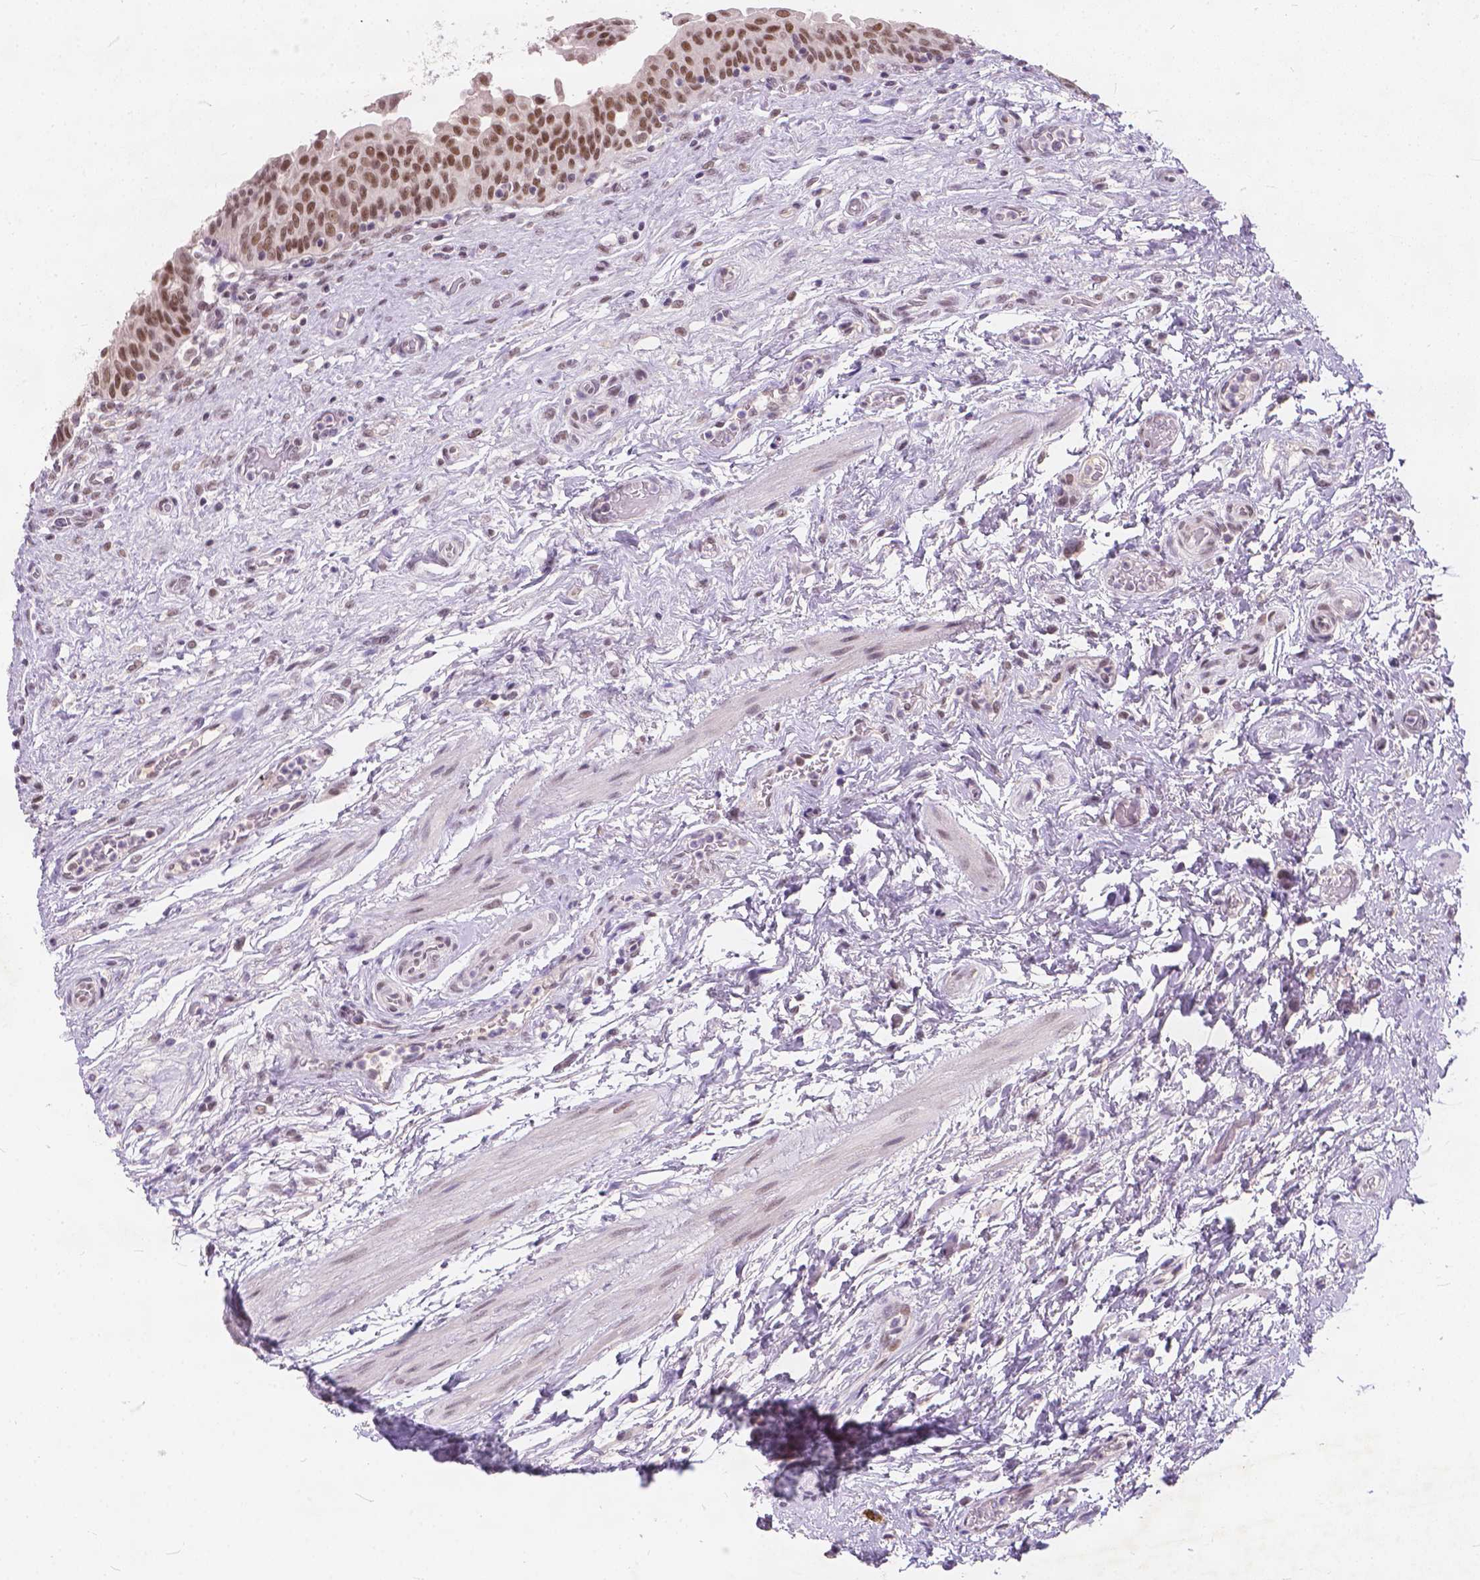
{"staining": {"intensity": "moderate", "quantity": ">75%", "location": "nuclear"}, "tissue": "urinary bladder", "cell_type": "Urothelial cells", "image_type": "normal", "snomed": [{"axis": "morphology", "description": "Normal tissue, NOS"}, {"axis": "topography", "description": "Urinary bladder"}], "caption": "A high-resolution histopathology image shows immunohistochemistry (IHC) staining of unremarkable urinary bladder, which reveals moderate nuclear staining in approximately >75% of urothelial cells.", "gene": "FAM53A", "patient": {"sex": "male", "age": 69}}